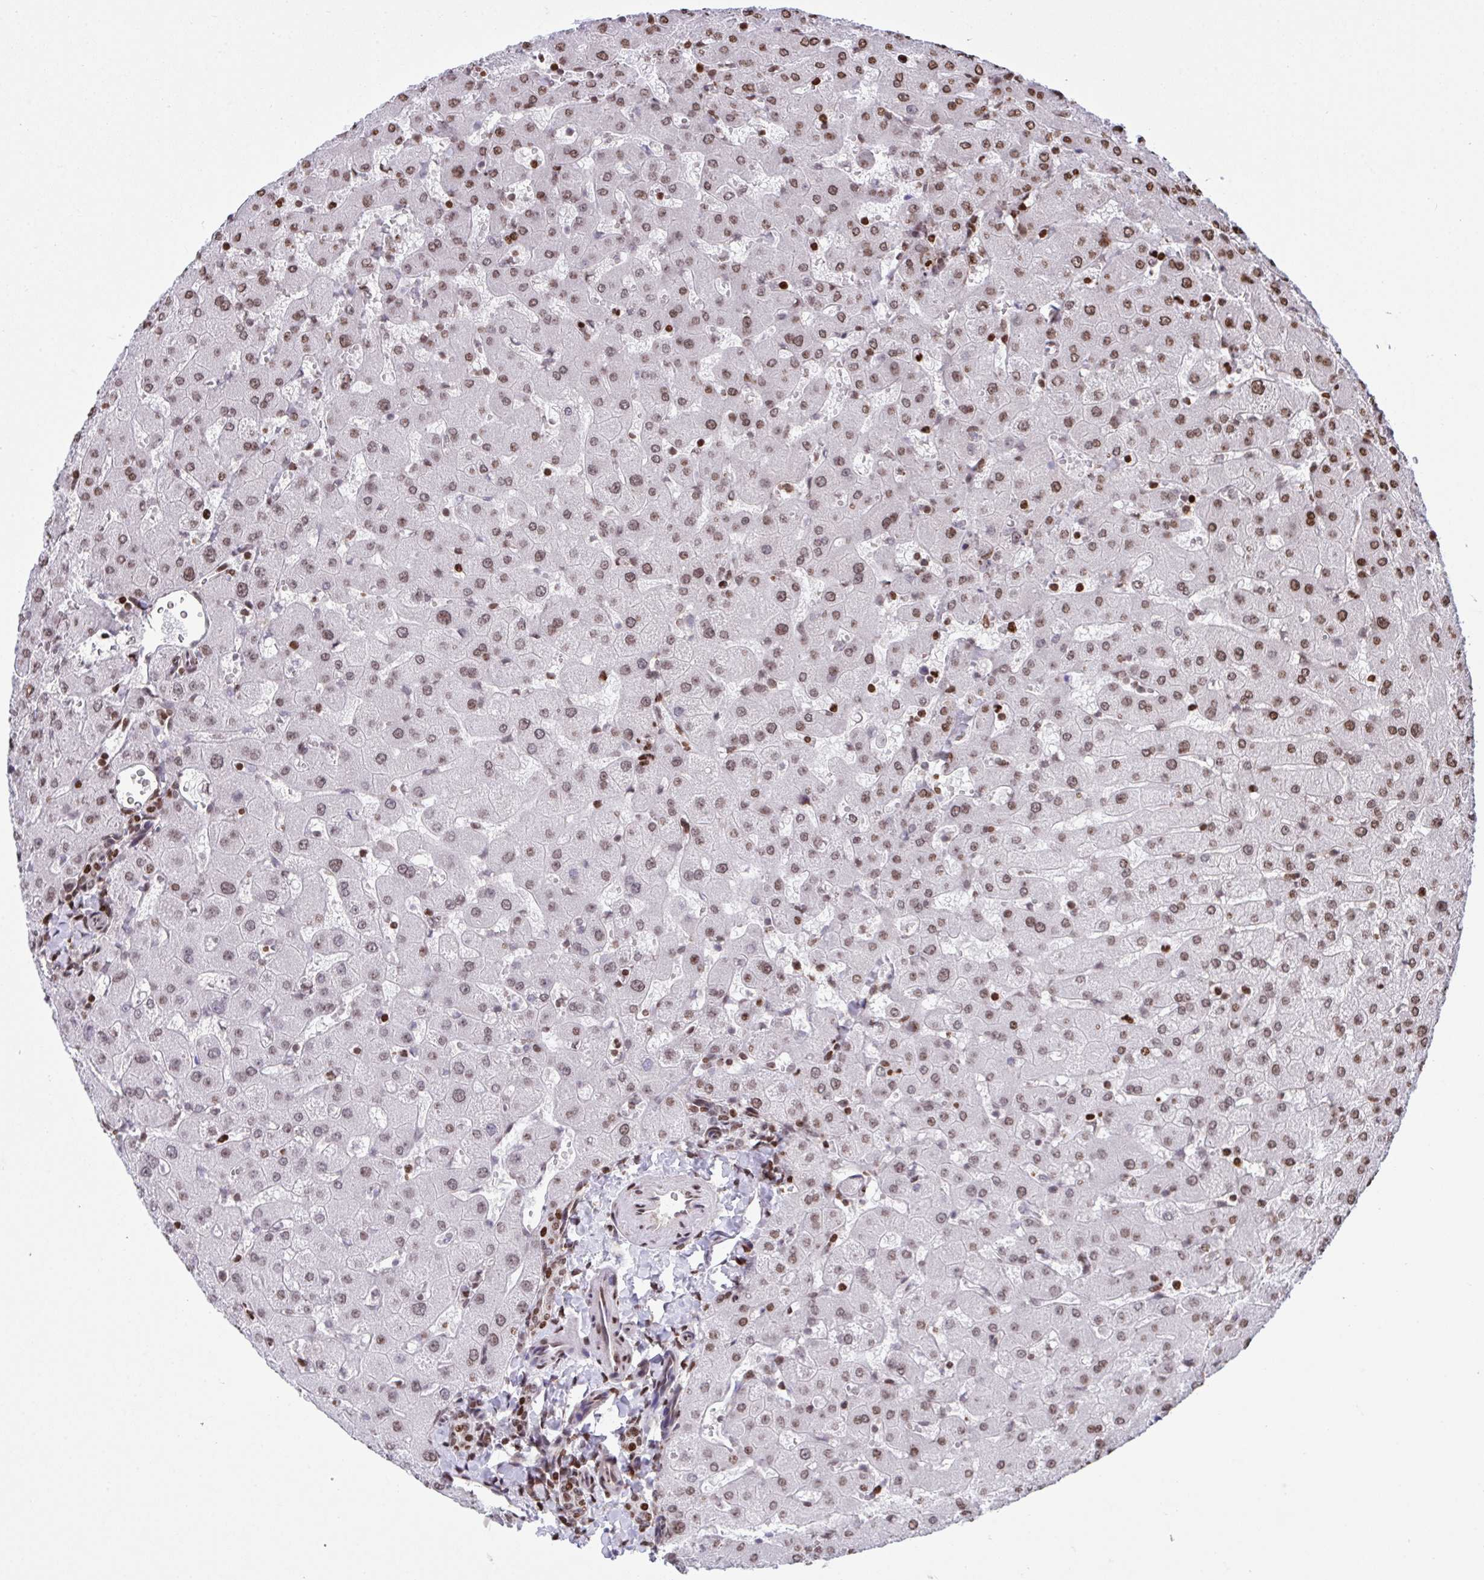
{"staining": {"intensity": "moderate", "quantity": ">75%", "location": "nuclear"}, "tissue": "liver", "cell_type": "Cholangiocytes", "image_type": "normal", "snomed": [{"axis": "morphology", "description": "Normal tissue, NOS"}, {"axis": "topography", "description": "Liver"}], "caption": "Benign liver shows moderate nuclear staining in about >75% of cholangiocytes, visualized by immunohistochemistry. (DAB IHC with brightfield microscopy, high magnification).", "gene": "RAPGEF5", "patient": {"sex": "female", "age": 63}}